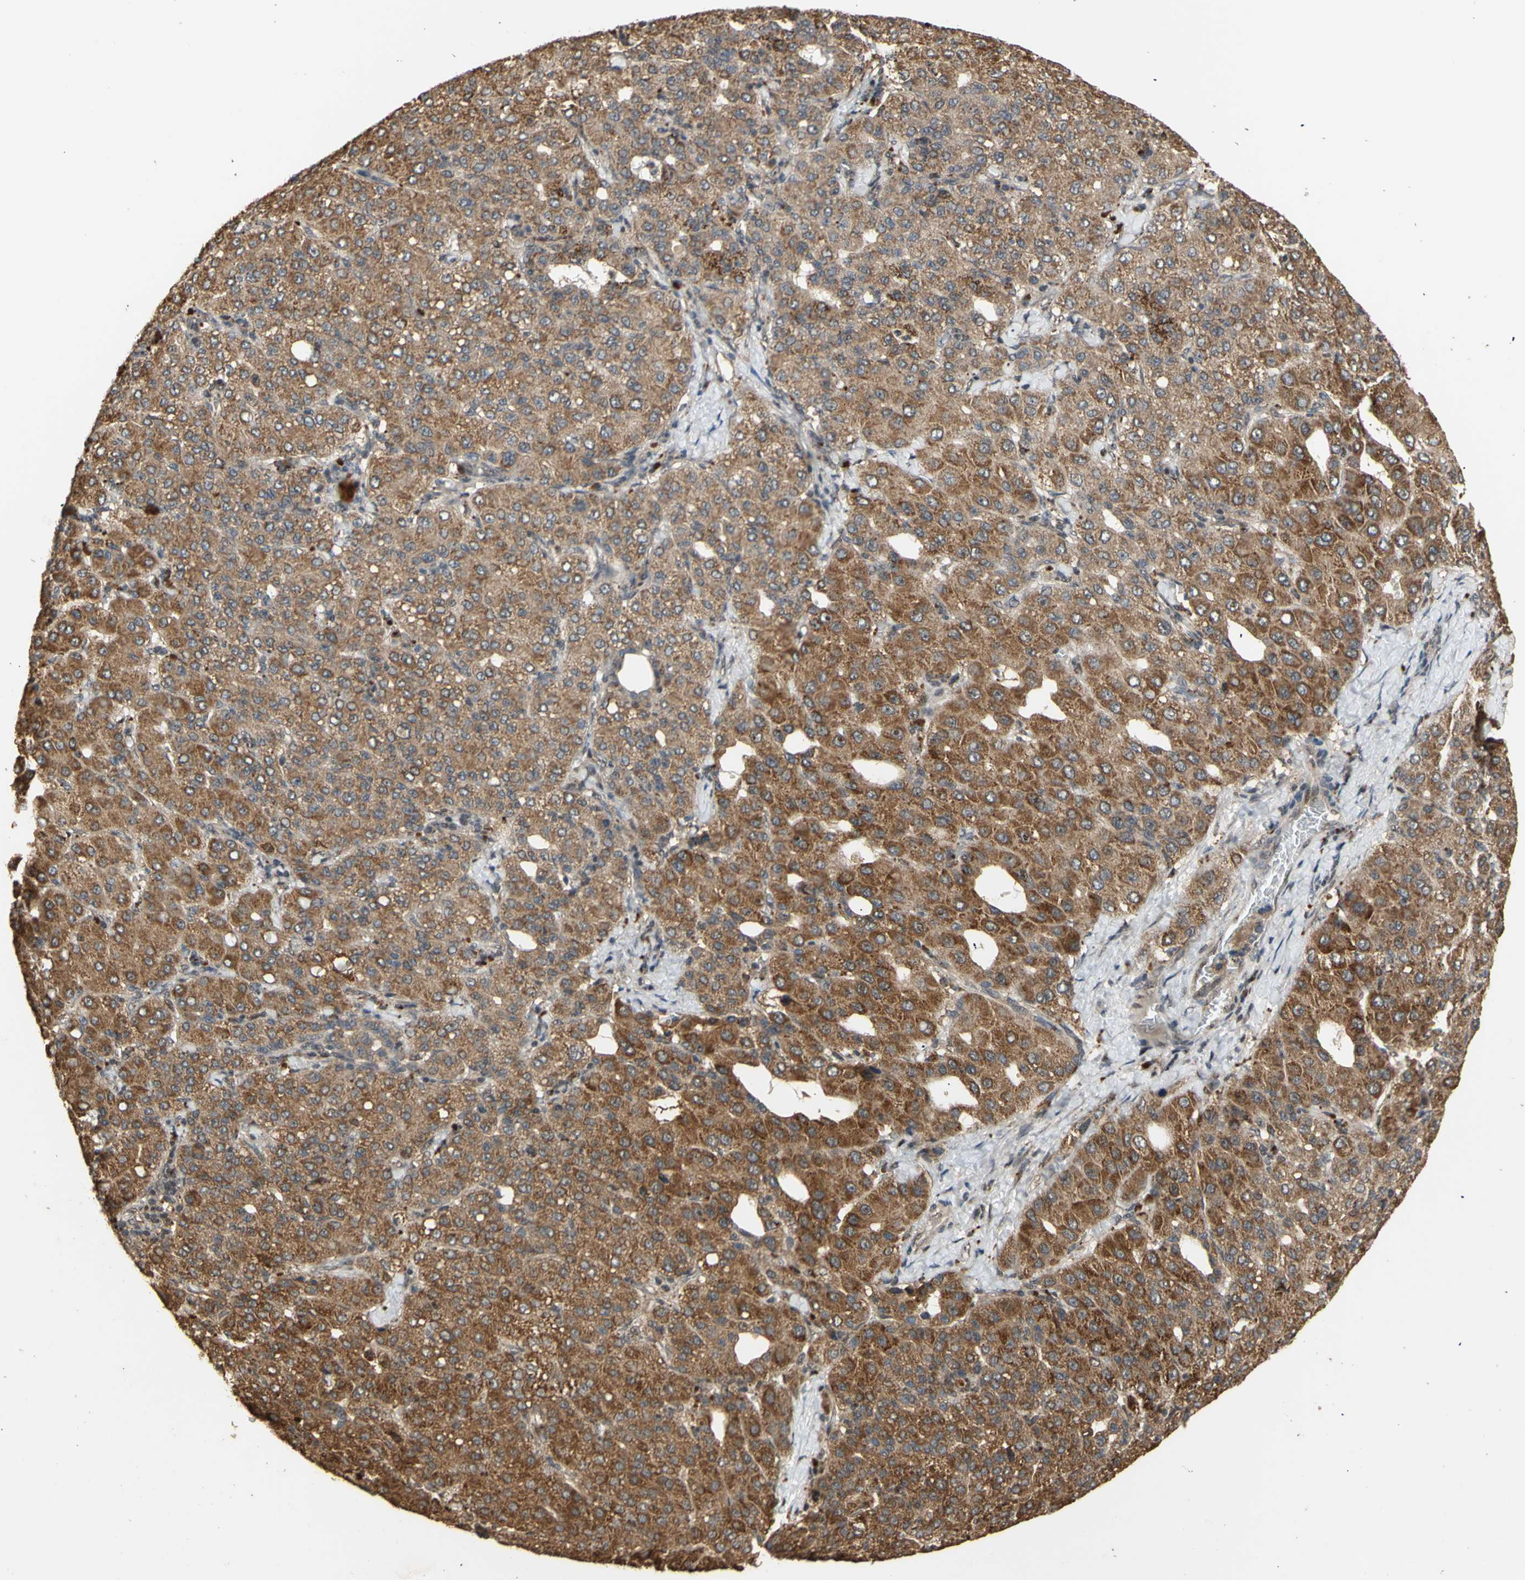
{"staining": {"intensity": "moderate", "quantity": ">75%", "location": "cytoplasmic/membranous"}, "tissue": "liver cancer", "cell_type": "Tumor cells", "image_type": "cancer", "snomed": [{"axis": "morphology", "description": "Carcinoma, Hepatocellular, NOS"}, {"axis": "topography", "description": "Liver"}], "caption": "A high-resolution micrograph shows immunohistochemistry (IHC) staining of hepatocellular carcinoma (liver), which shows moderate cytoplasmic/membranous staining in about >75% of tumor cells.", "gene": "GTF2E2", "patient": {"sex": "male", "age": 65}}